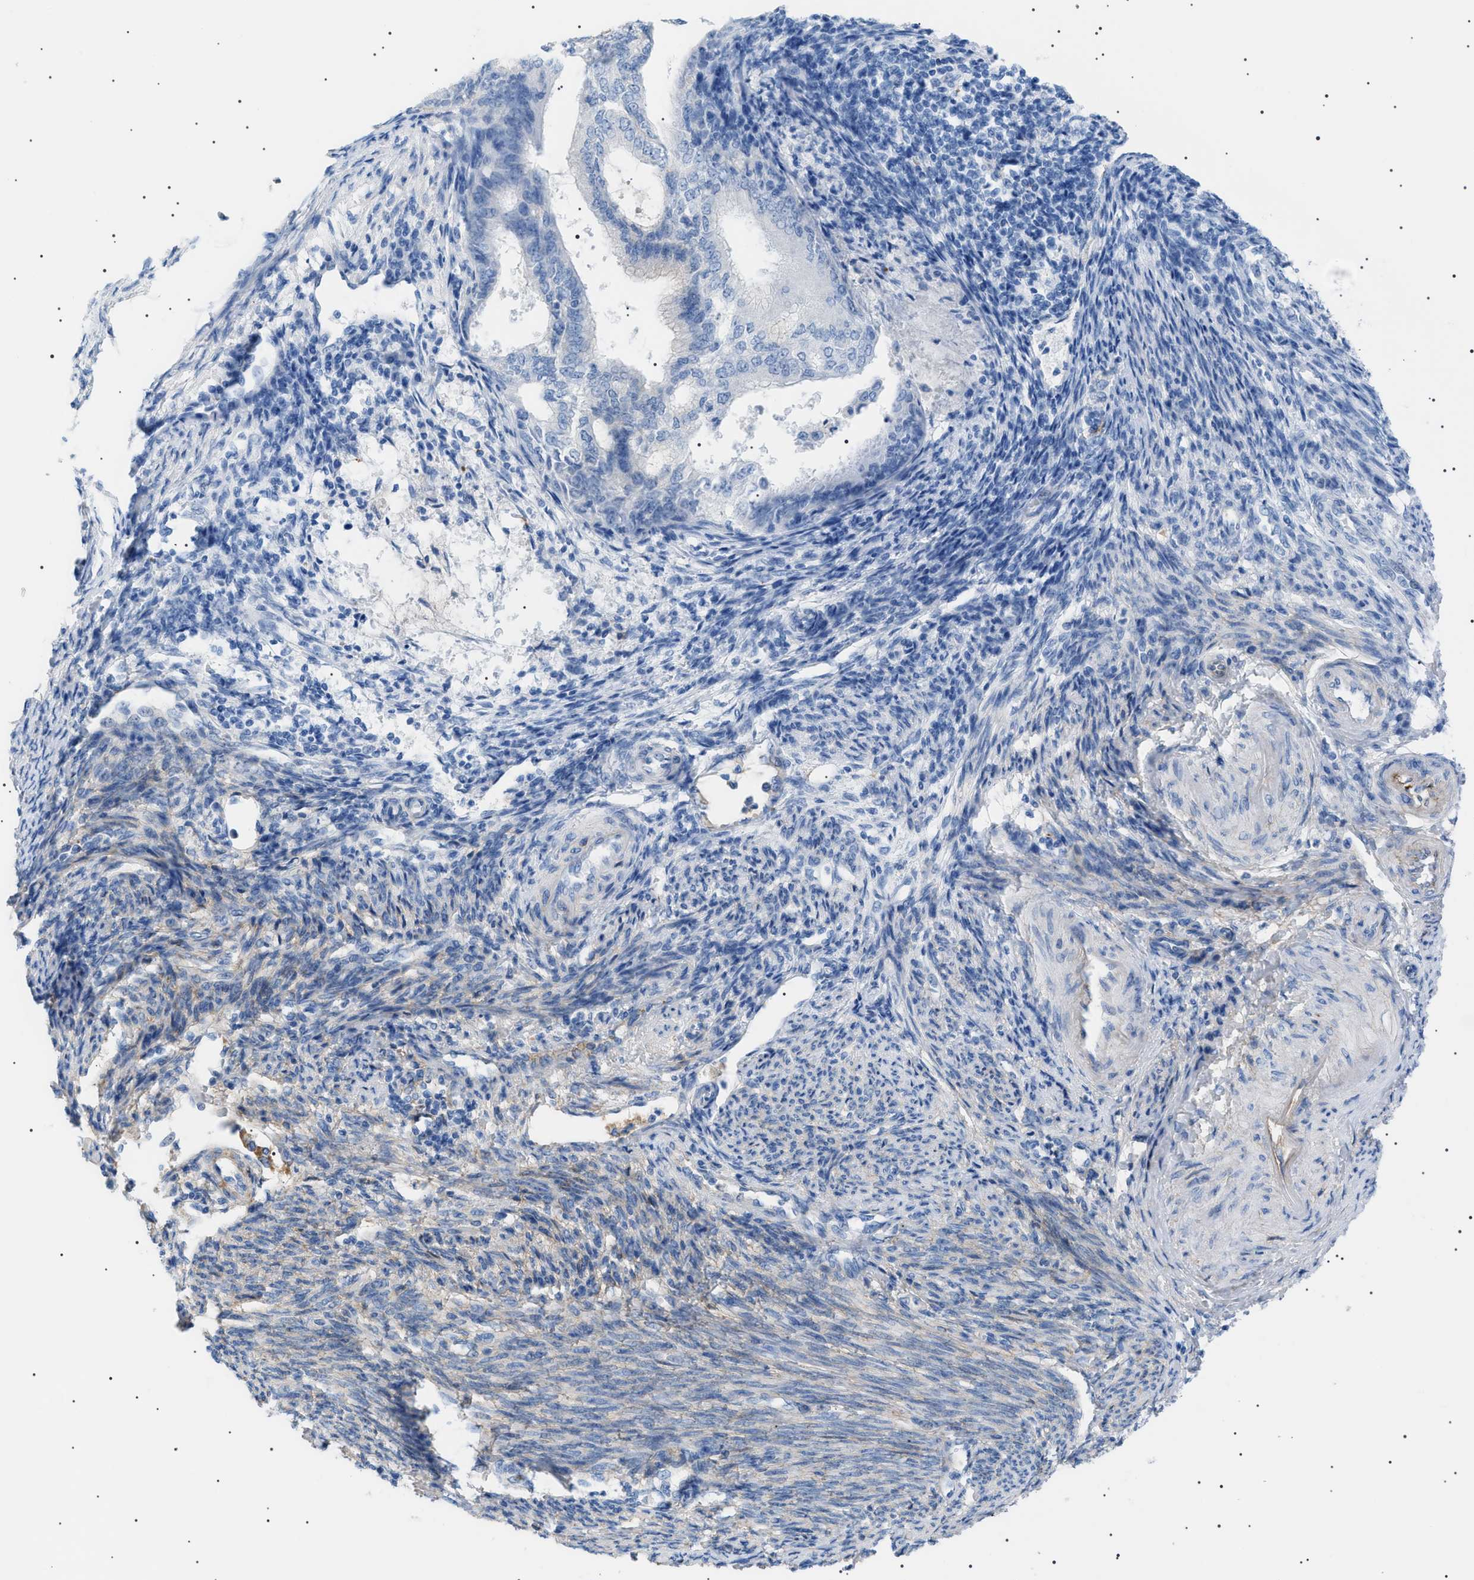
{"staining": {"intensity": "negative", "quantity": "none", "location": "none"}, "tissue": "endometrial cancer", "cell_type": "Tumor cells", "image_type": "cancer", "snomed": [{"axis": "morphology", "description": "Adenocarcinoma, NOS"}, {"axis": "topography", "description": "Endometrium"}], "caption": "This histopathology image is of endometrial cancer stained with immunohistochemistry to label a protein in brown with the nuclei are counter-stained blue. There is no expression in tumor cells.", "gene": "LPA", "patient": {"sex": "female", "age": 58}}